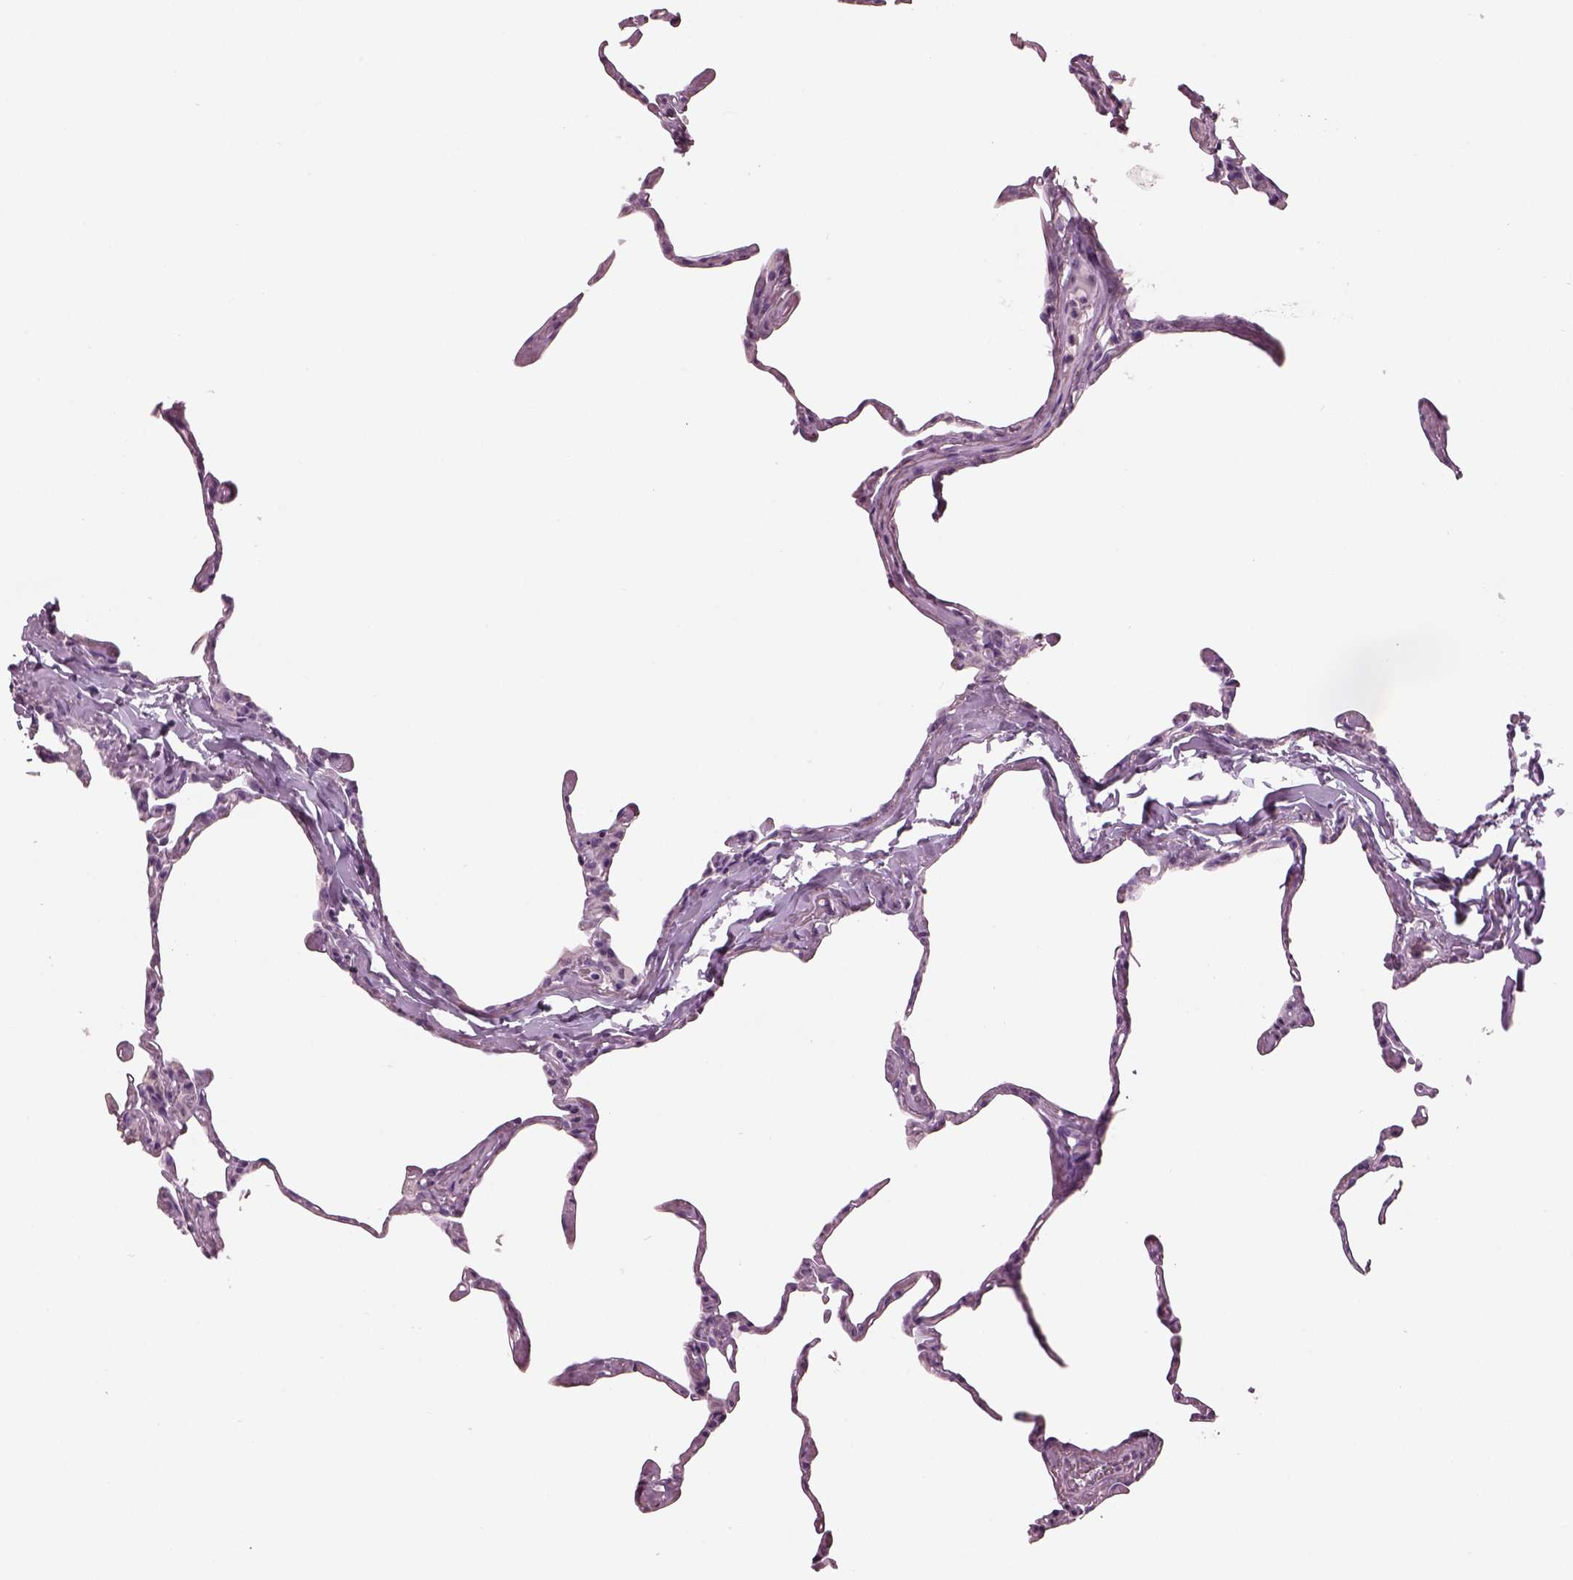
{"staining": {"intensity": "negative", "quantity": "none", "location": "none"}, "tissue": "lung", "cell_type": "Alveolar cells", "image_type": "normal", "snomed": [{"axis": "morphology", "description": "Normal tissue, NOS"}, {"axis": "topography", "description": "Lung"}], "caption": "IHC photomicrograph of normal lung: lung stained with DAB (3,3'-diaminobenzidine) demonstrates no significant protein staining in alveolar cells.", "gene": "PACRG", "patient": {"sex": "male", "age": 65}}